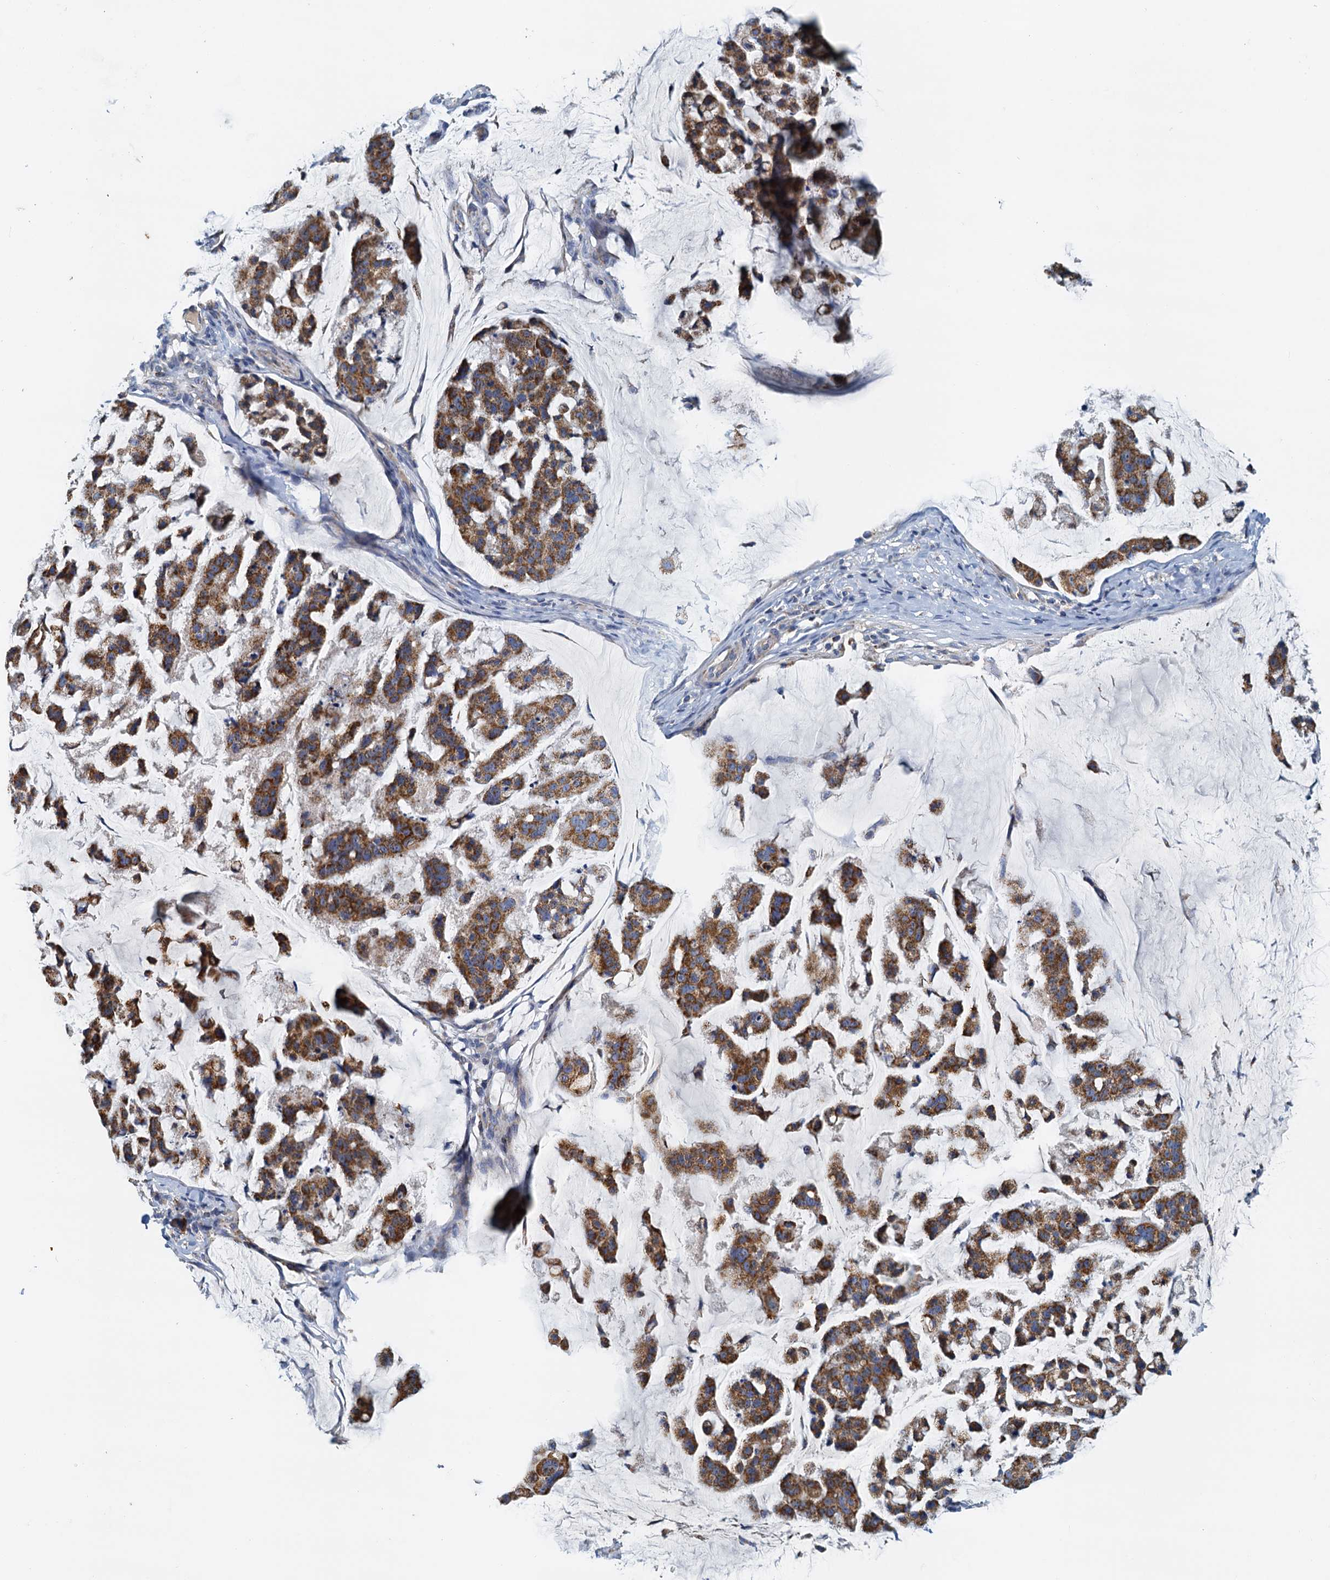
{"staining": {"intensity": "strong", "quantity": ">75%", "location": "cytoplasmic/membranous"}, "tissue": "stomach cancer", "cell_type": "Tumor cells", "image_type": "cancer", "snomed": [{"axis": "morphology", "description": "Adenocarcinoma, NOS"}, {"axis": "topography", "description": "Stomach, lower"}], "caption": "The micrograph shows staining of stomach cancer, revealing strong cytoplasmic/membranous protein expression (brown color) within tumor cells.", "gene": "POC1A", "patient": {"sex": "male", "age": 67}}